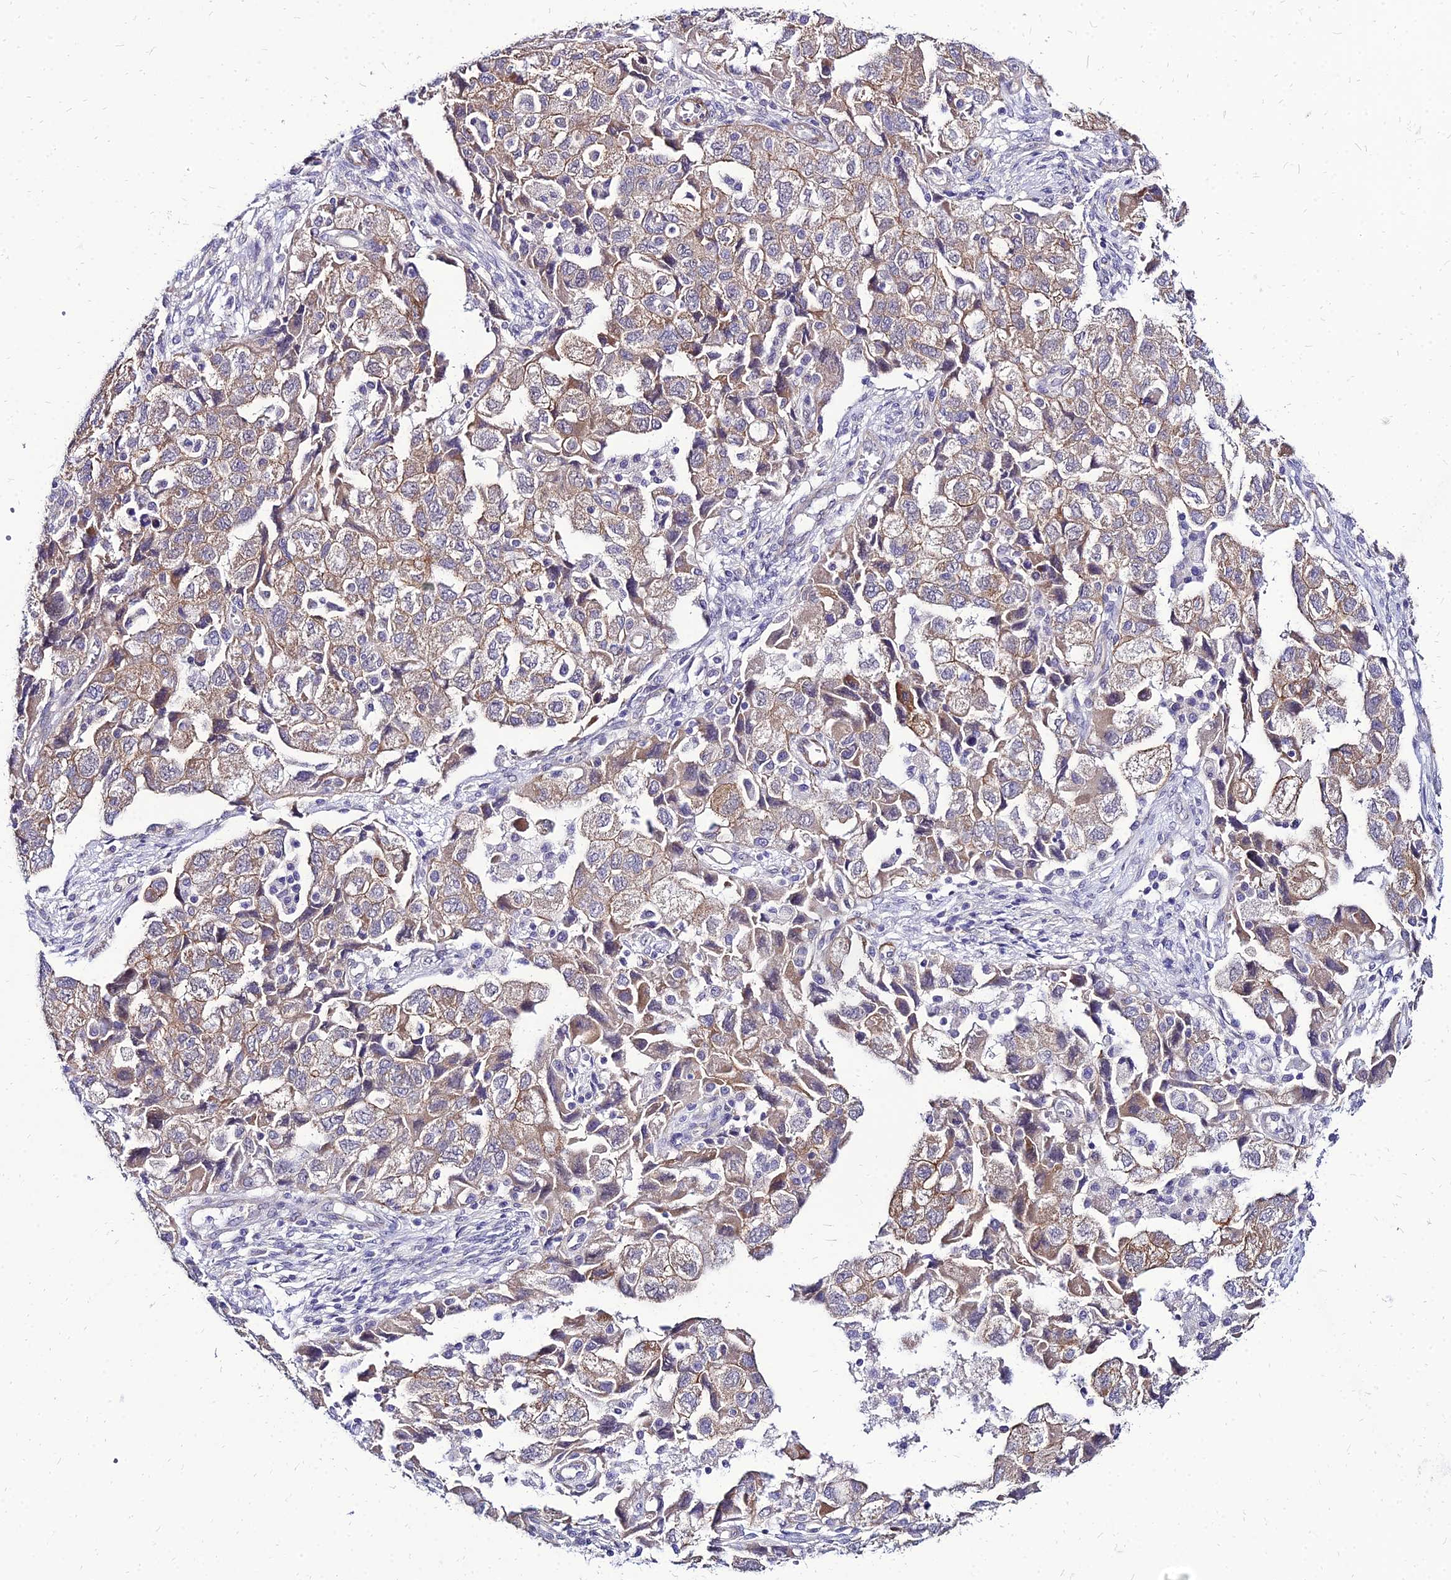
{"staining": {"intensity": "moderate", "quantity": "25%-75%", "location": "cytoplasmic/membranous"}, "tissue": "ovarian cancer", "cell_type": "Tumor cells", "image_type": "cancer", "snomed": [{"axis": "morphology", "description": "Carcinoma, NOS"}, {"axis": "morphology", "description": "Cystadenocarcinoma, serous, NOS"}, {"axis": "topography", "description": "Ovary"}], "caption": "Ovarian cancer was stained to show a protein in brown. There is medium levels of moderate cytoplasmic/membranous positivity in approximately 25%-75% of tumor cells. (Stains: DAB (3,3'-diaminobenzidine) in brown, nuclei in blue, Microscopy: brightfield microscopy at high magnification).", "gene": "YEATS2", "patient": {"sex": "female", "age": 69}}